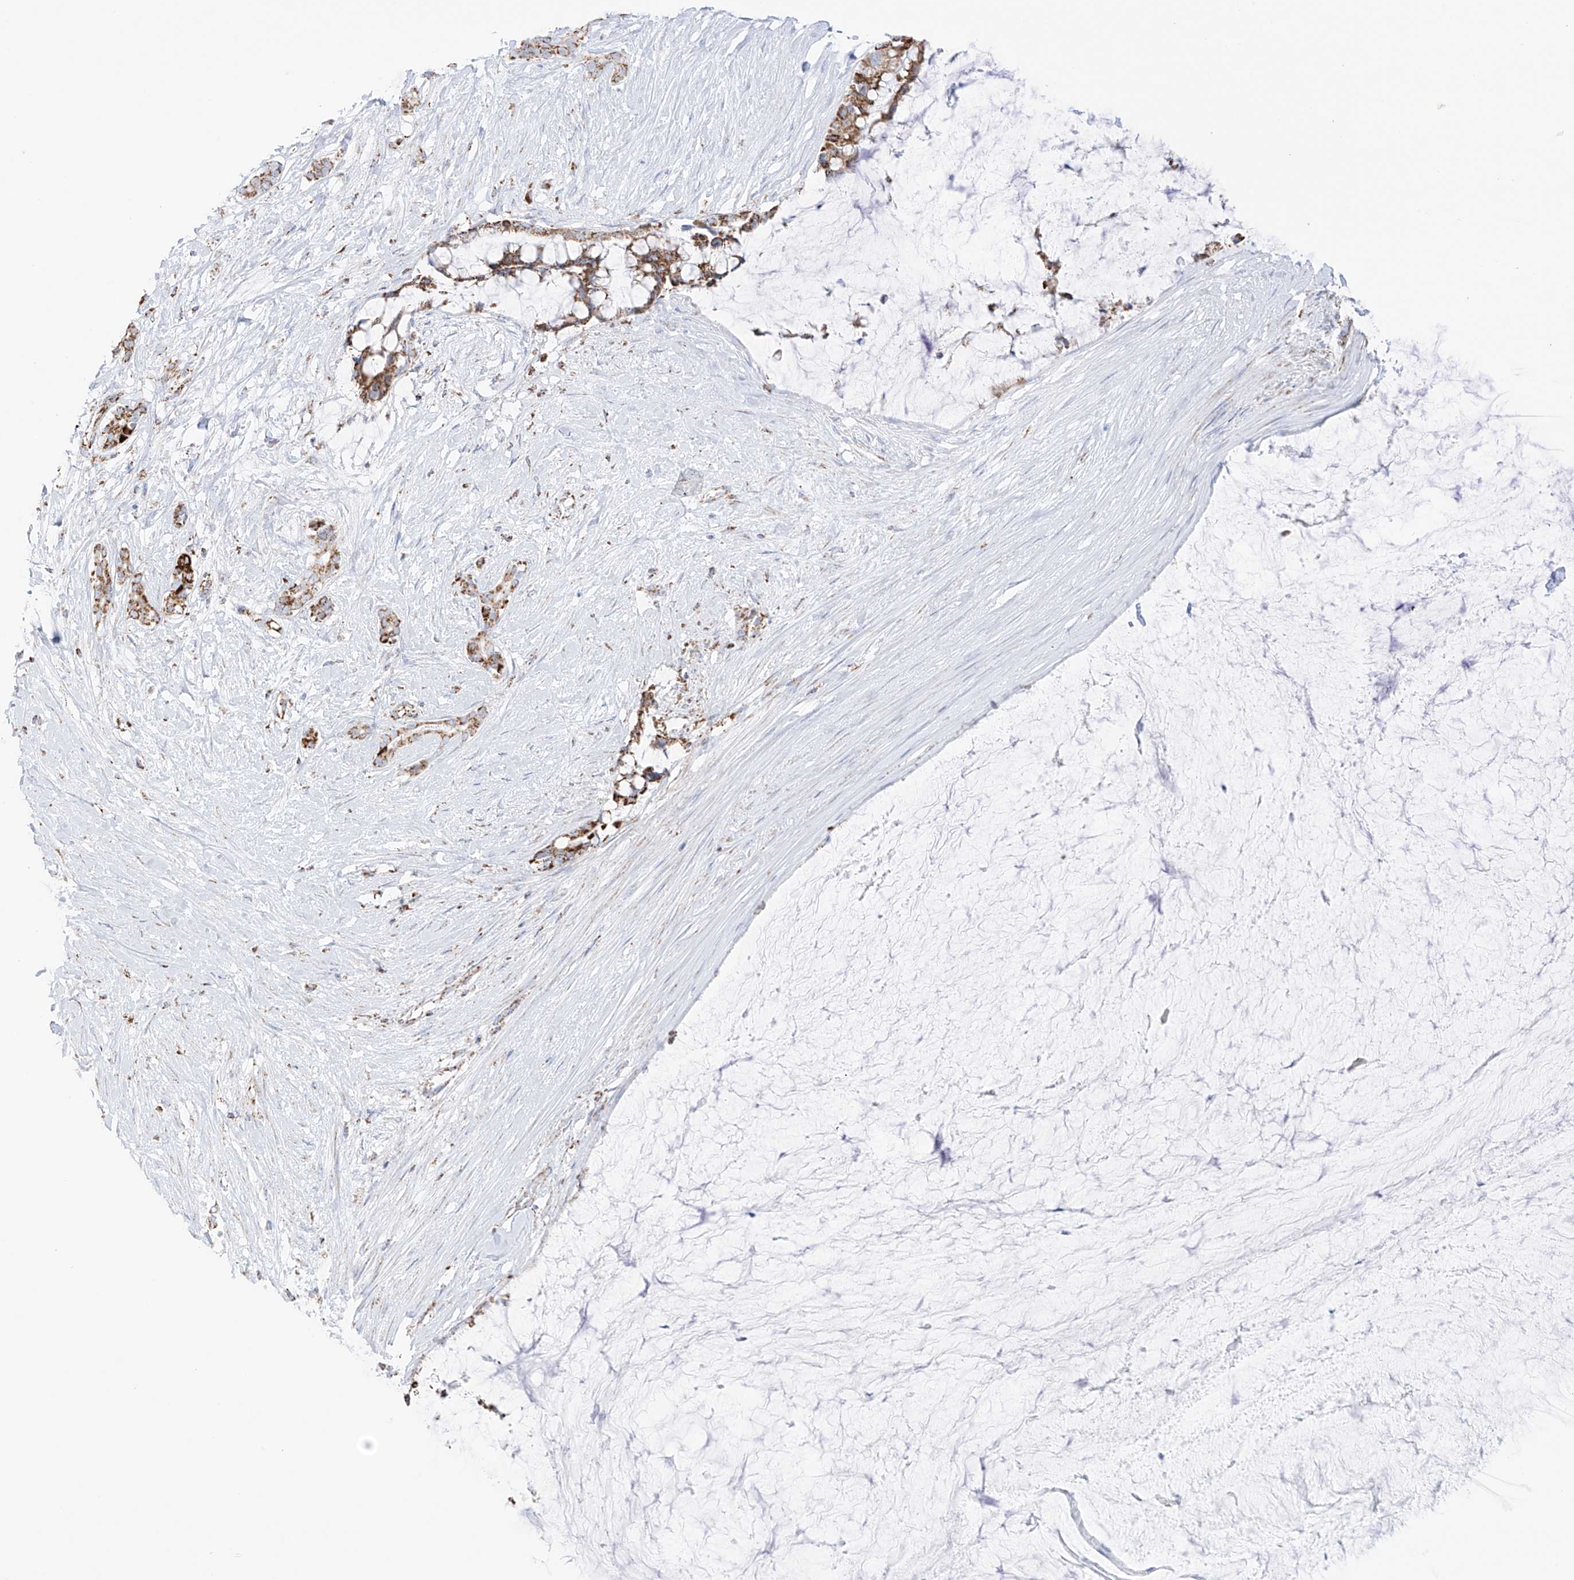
{"staining": {"intensity": "moderate", "quantity": ">75%", "location": "cytoplasmic/membranous"}, "tissue": "pancreatic cancer", "cell_type": "Tumor cells", "image_type": "cancer", "snomed": [{"axis": "morphology", "description": "Adenocarcinoma, NOS"}, {"axis": "topography", "description": "Pancreas"}], "caption": "A photomicrograph of human pancreatic cancer (adenocarcinoma) stained for a protein shows moderate cytoplasmic/membranous brown staining in tumor cells.", "gene": "XKR3", "patient": {"sex": "male", "age": 41}}